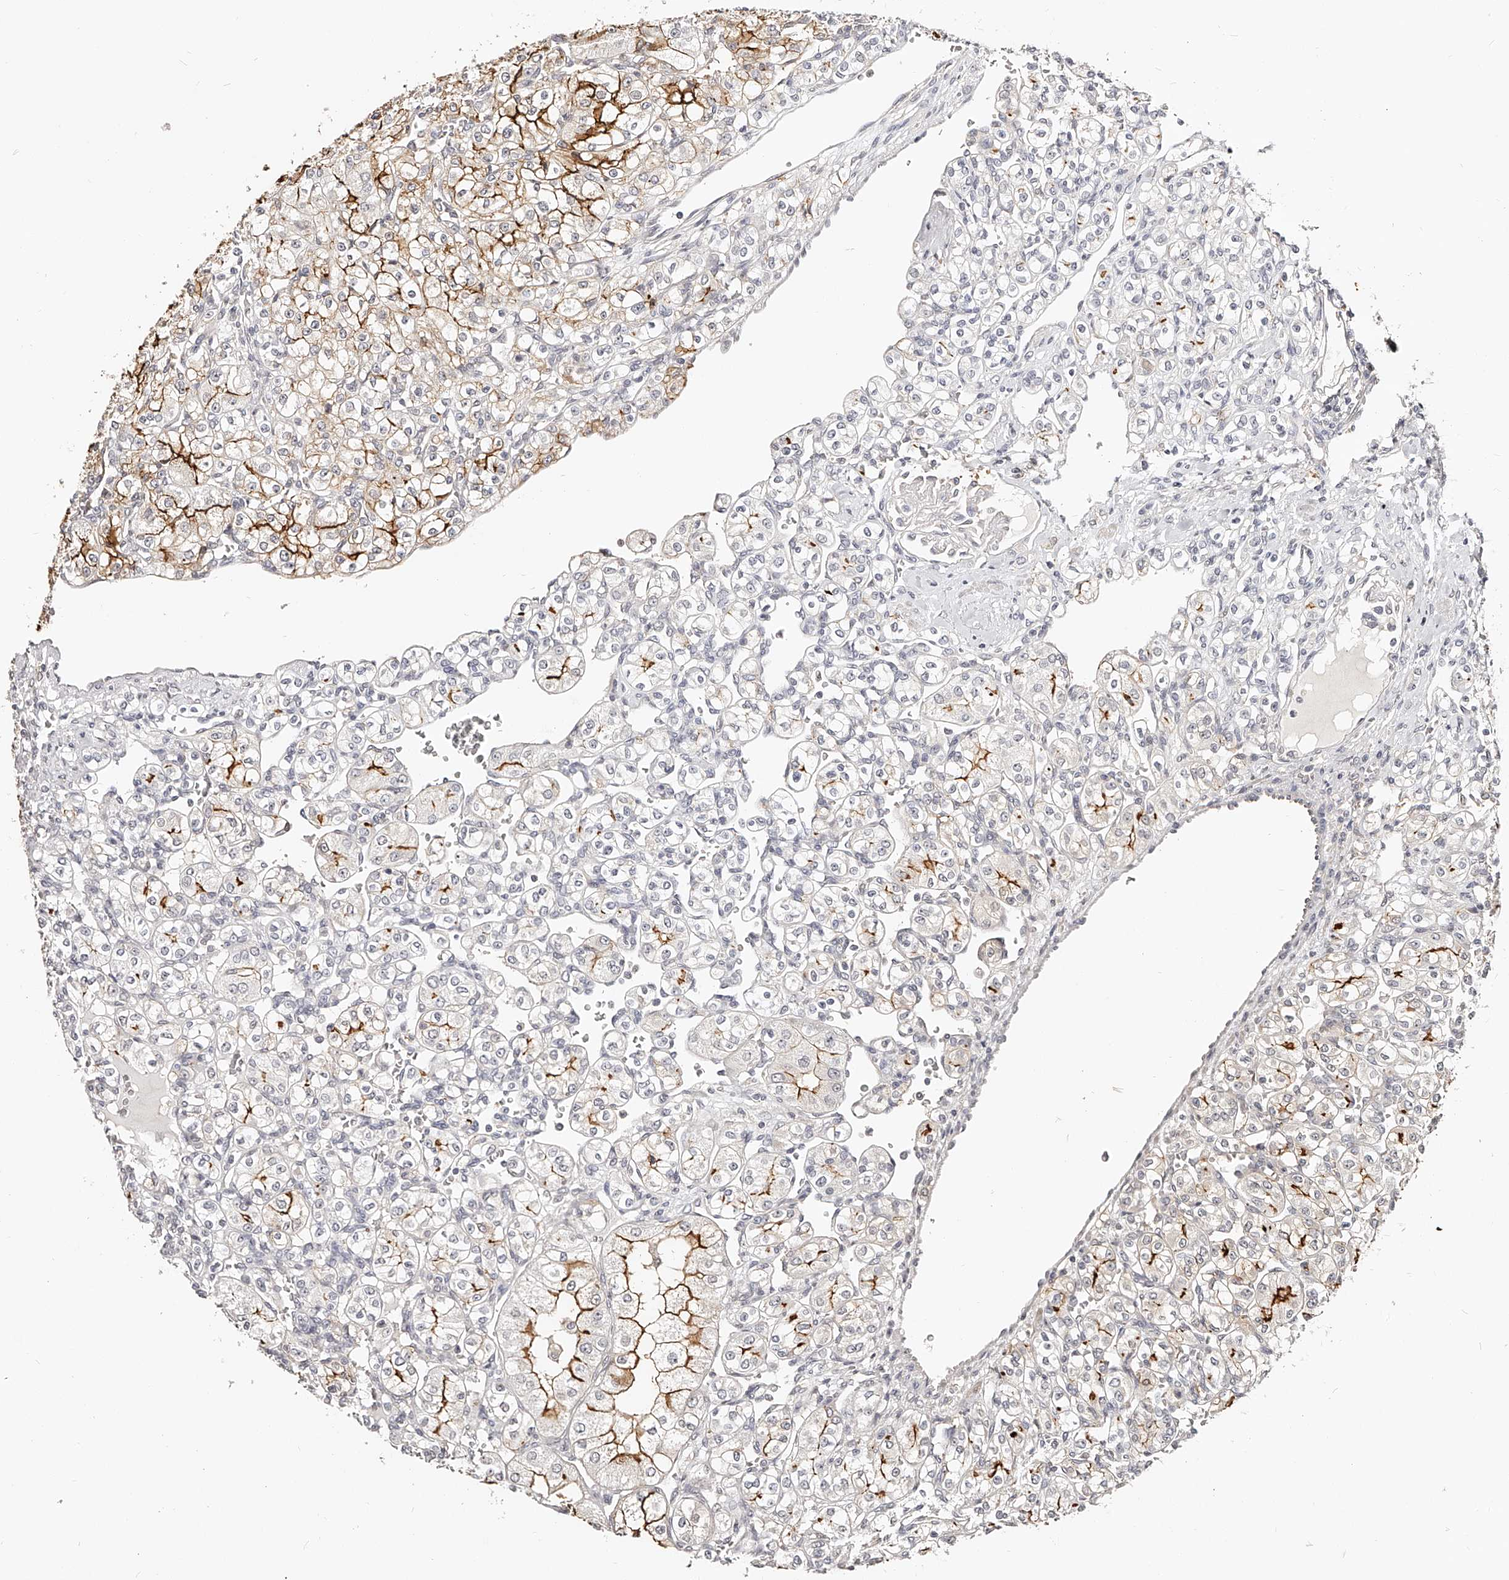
{"staining": {"intensity": "moderate", "quantity": "<25%", "location": "cytoplasmic/membranous"}, "tissue": "renal cancer", "cell_type": "Tumor cells", "image_type": "cancer", "snomed": [{"axis": "morphology", "description": "Adenocarcinoma, NOS"}, {"axis": "topography", "description": "Kidney"}], "caption": "An IHC image of neoplastic tissue is shown. Protein staining in brown highlights moderate cytoplasmic/membranous positivity in renal adenocarcinoma within tumor cells. The protein of interest is stained brown, and the nuclei are stained in blue (DAB (3,3'-diaminobenzidine) IHC with brightfield microscopy, high magnification).", "gene": "ZNF789", "patient": {"sex": "male", "age": 77}}